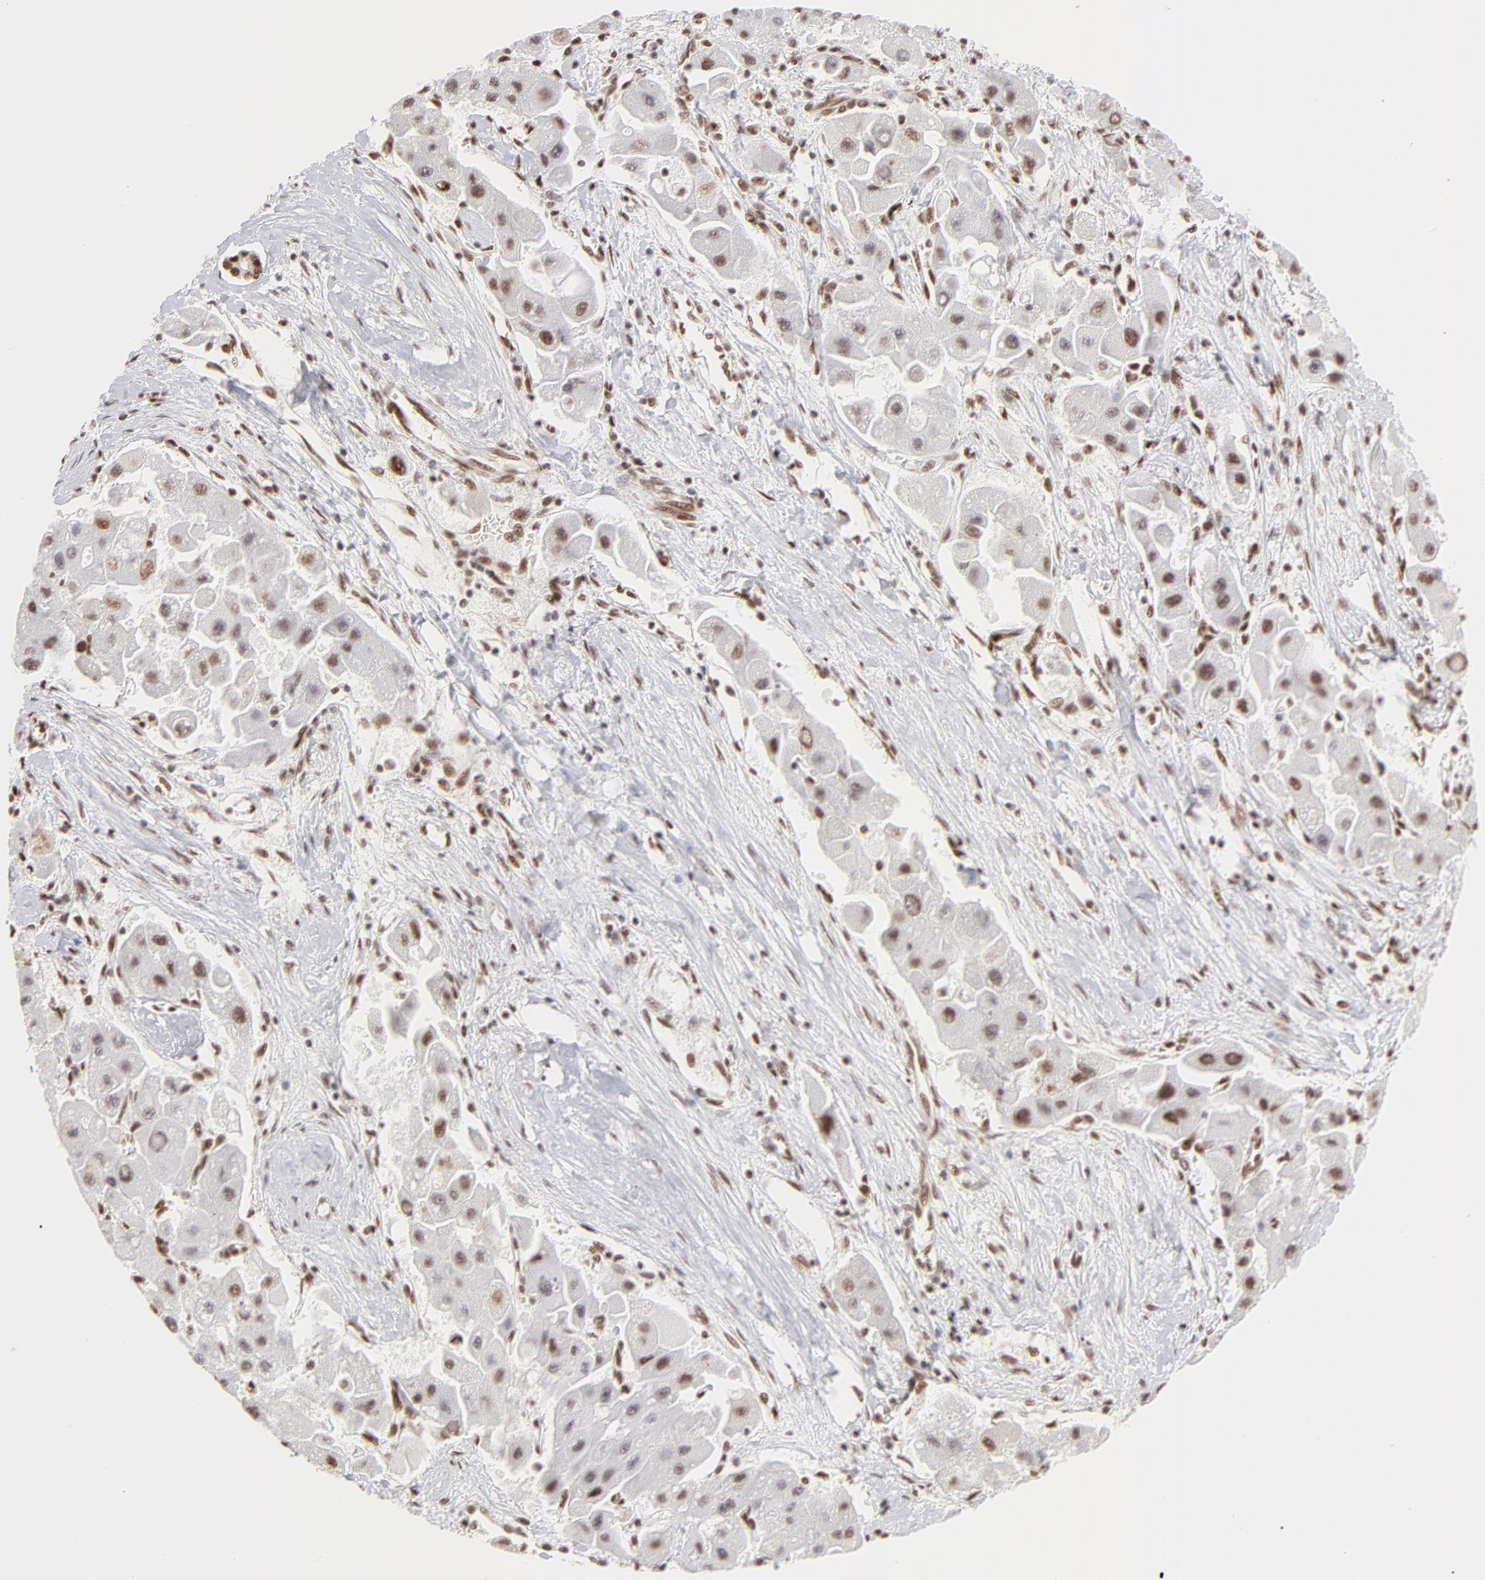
{"staining": {"intensity": "moderate", "quantity": "25%-75%", "location": "nuclear"}, "tissue": "liver cancer", "cell_type": "Tumor cells", "image_type": "cancer", "snomed": [{"axis": "morphology", "description": "Carcinoma, Hepatocellular, NOS"}, {"axis": "topography", "description": "Liver"}], "caption": "Tumor cells reveal moderate nuclear positivity in approximately 25%-75% of cells in liver hepatocellular carcinoma.", "gene": "TARDBP", "patient": {"sex": "male", "age": 24}}